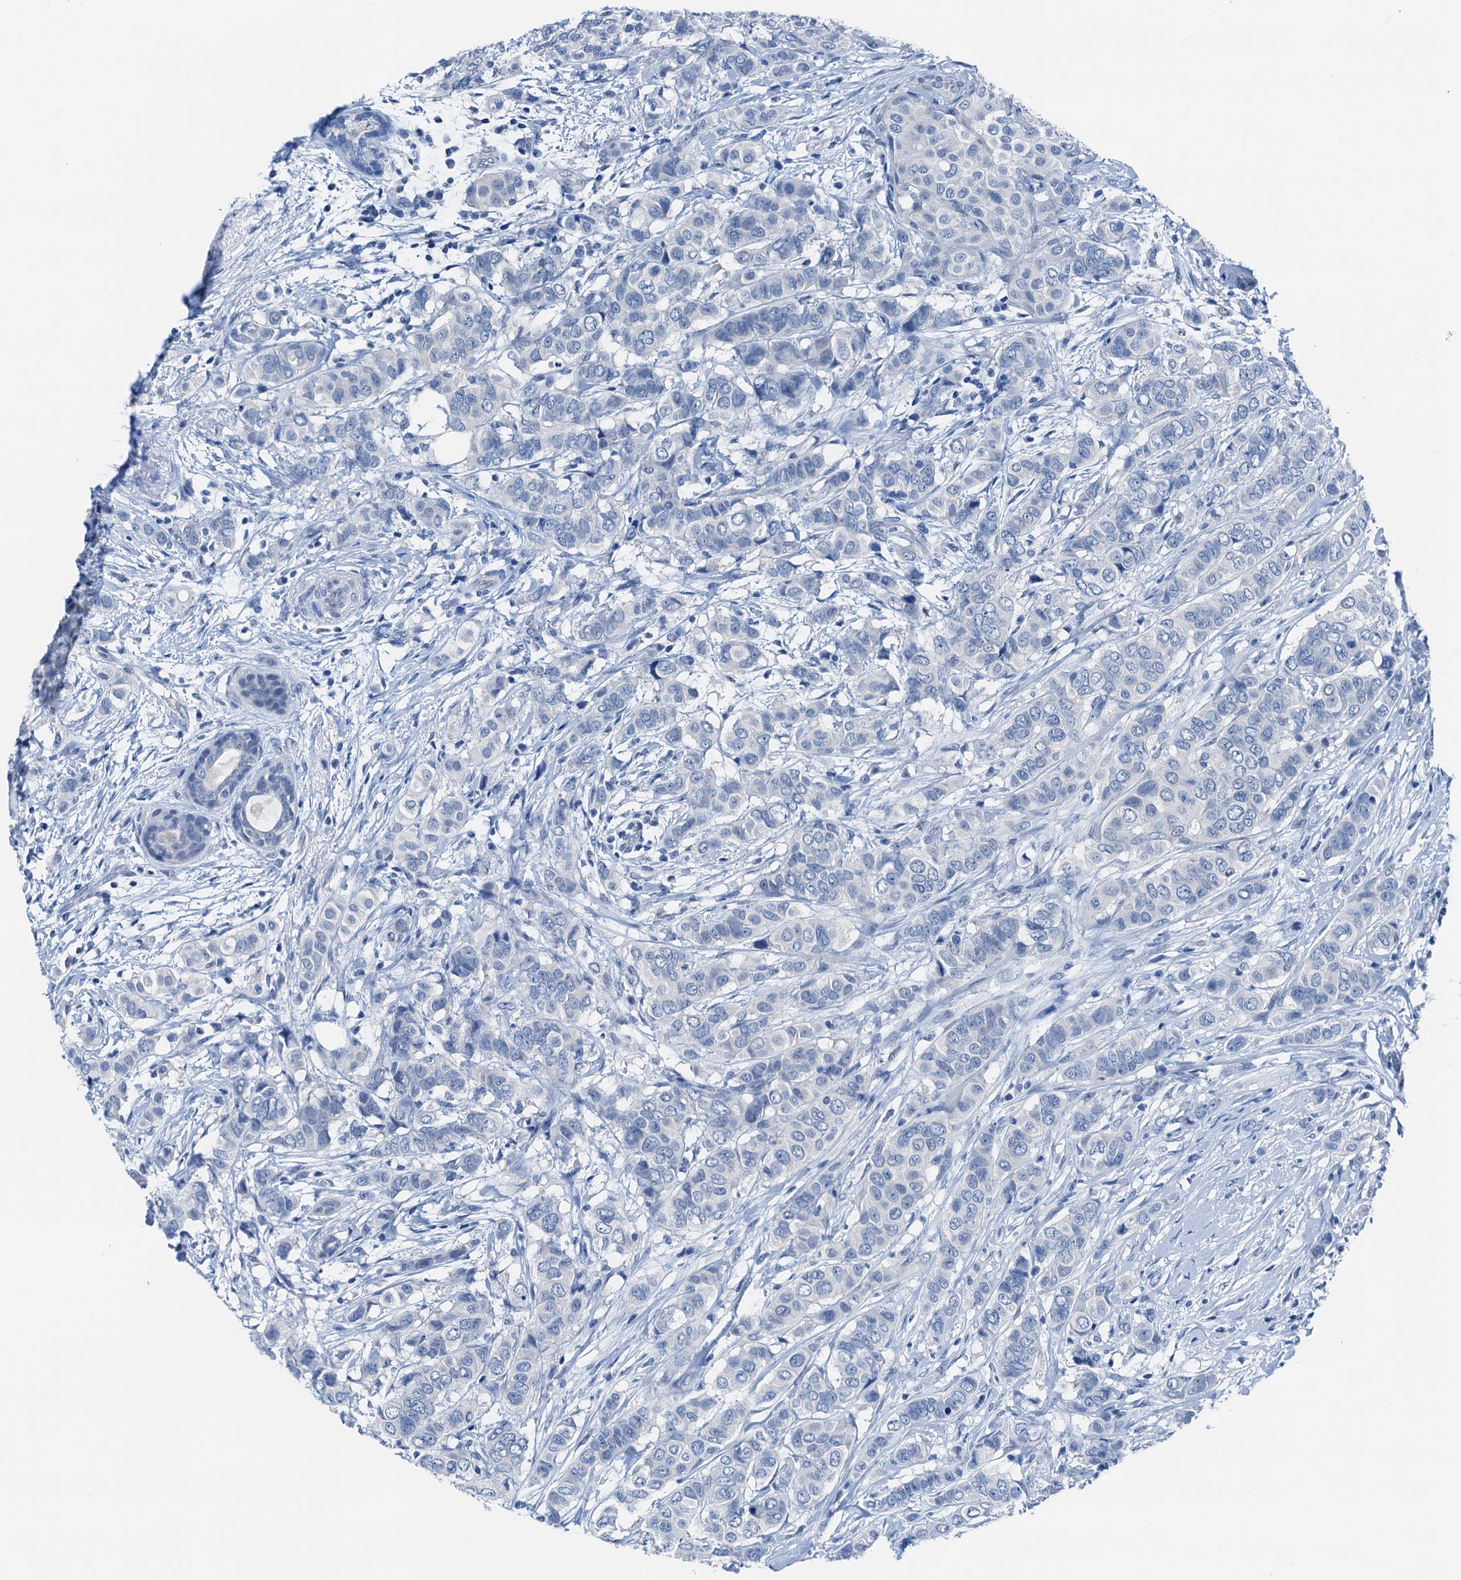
{"staining": {"intensity": "negative", "quantity": "none", "location": "none"}, "tissue": "breast cancer", "cell_type": "Tumor cells", "image_type": "cancer", "snomed": [{"axis": "morphology", "description": "Lobular carcinoma"}, {"axis": "topography", "description": "Breast"}], "caption": "DAB immunohistochemical staining of human breast cancer (lobular carcinoma) demonstrates no significant positivity in tumor cells.", "gene": "CBLN3", "patient": {"sex": "female", "age": 51}}